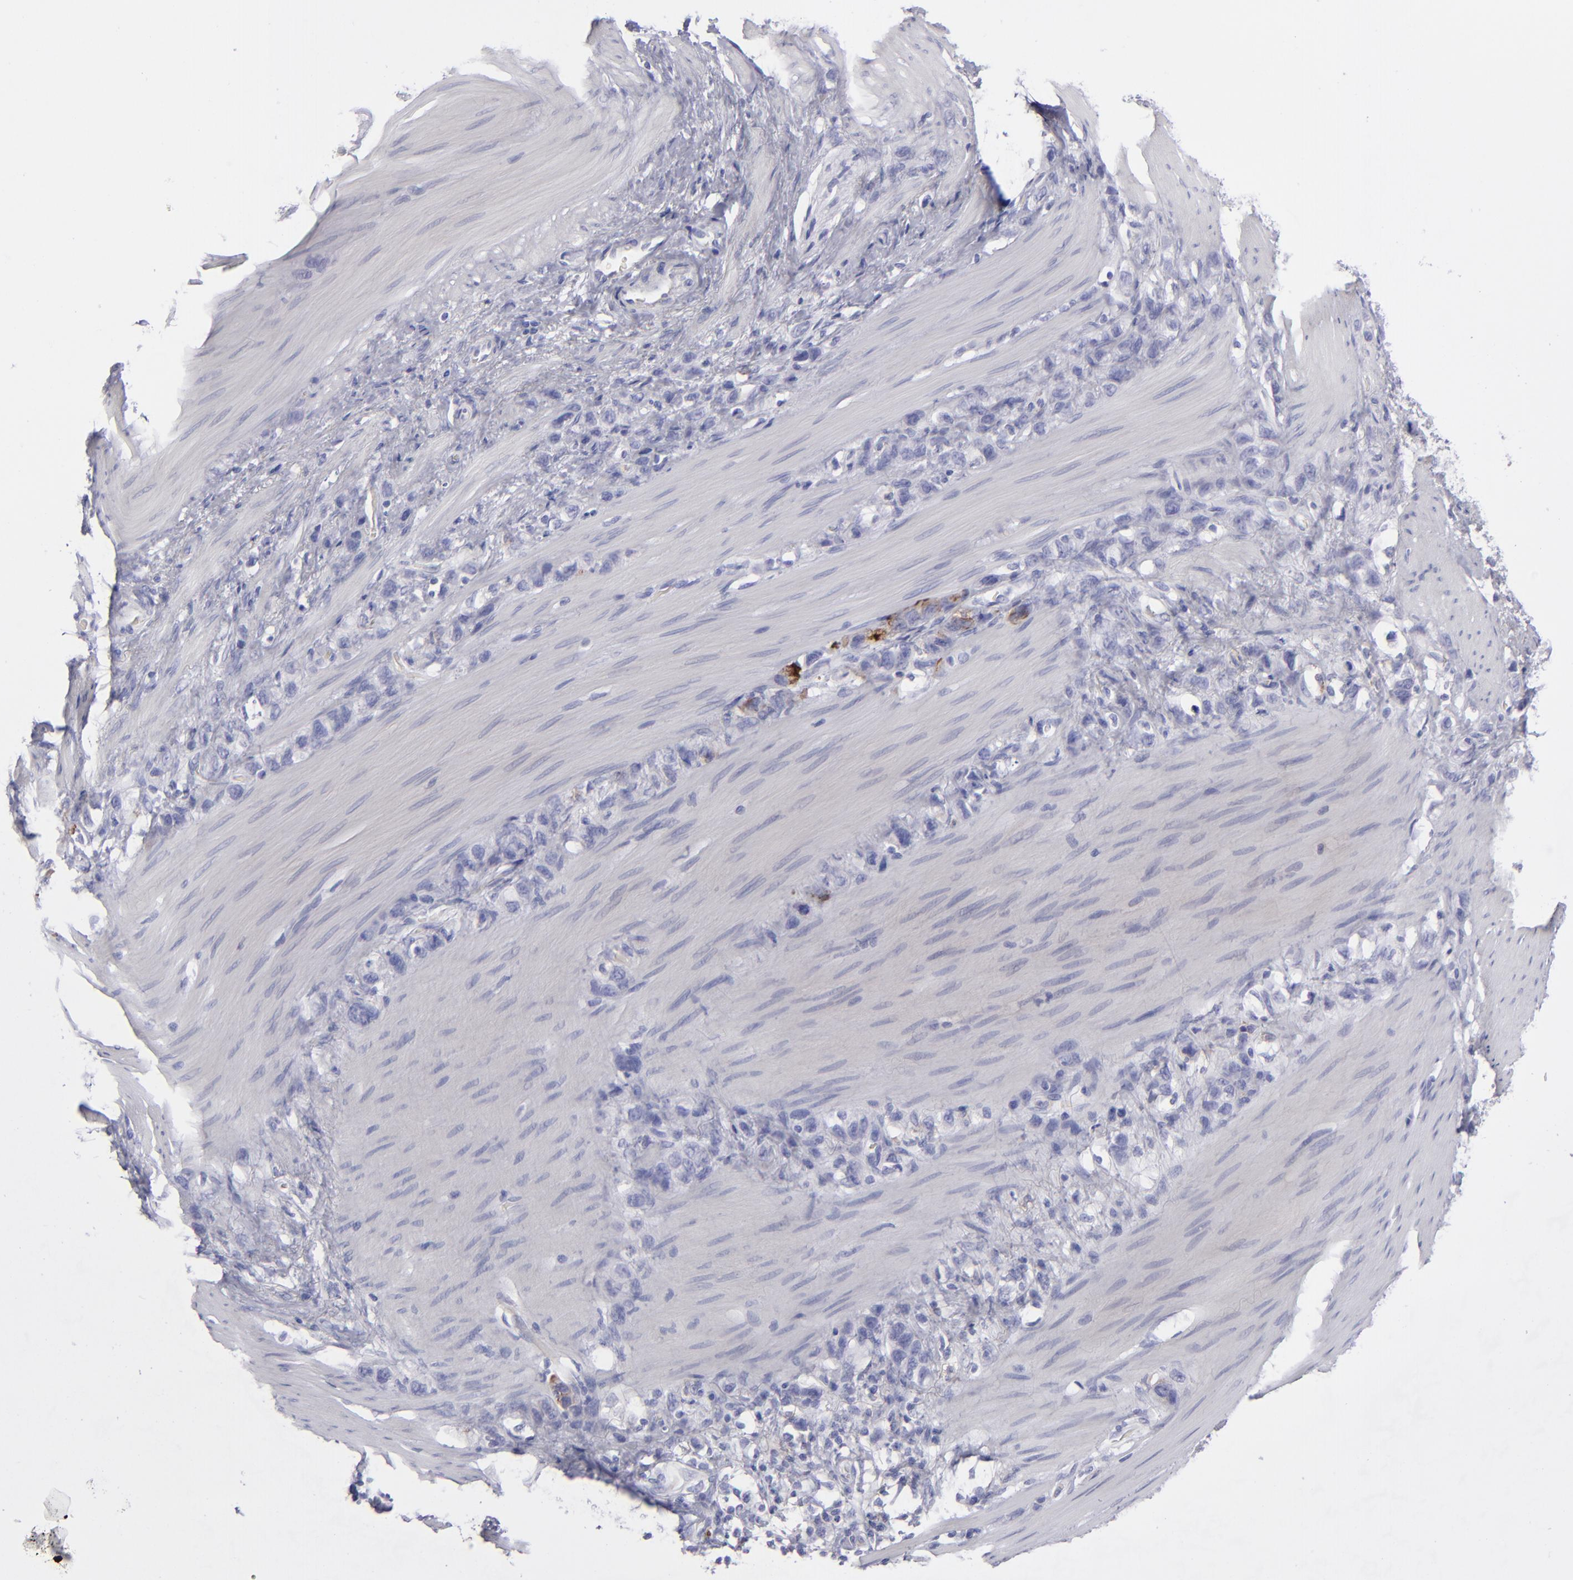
{"staining": {"intensity": "negative", "quantity": "none", "location": "none"}, "tissue": "stomach cancer", "cell_type": "Tumor cells", "image_type": "cancer", "snomed": [{"axis": "morphology", "description": "Normal tissue, NOS"}, {"axis": "morphology", "description": "Adenocarcinoma, NOS"}, {"axis": "morphology", "description": "Adenocarcinoma, High grade"}, {"axis": "topography", "description": "Stomach, upper"}, {"axis": "topography", "description": "Stomach"}], "caption": "Human stomach cancer stained for a protein using immunohistochemistry shows no staining in tumor cells.", "gene": "ANPEP", "patient": {"sex": "female", "age": 65}}